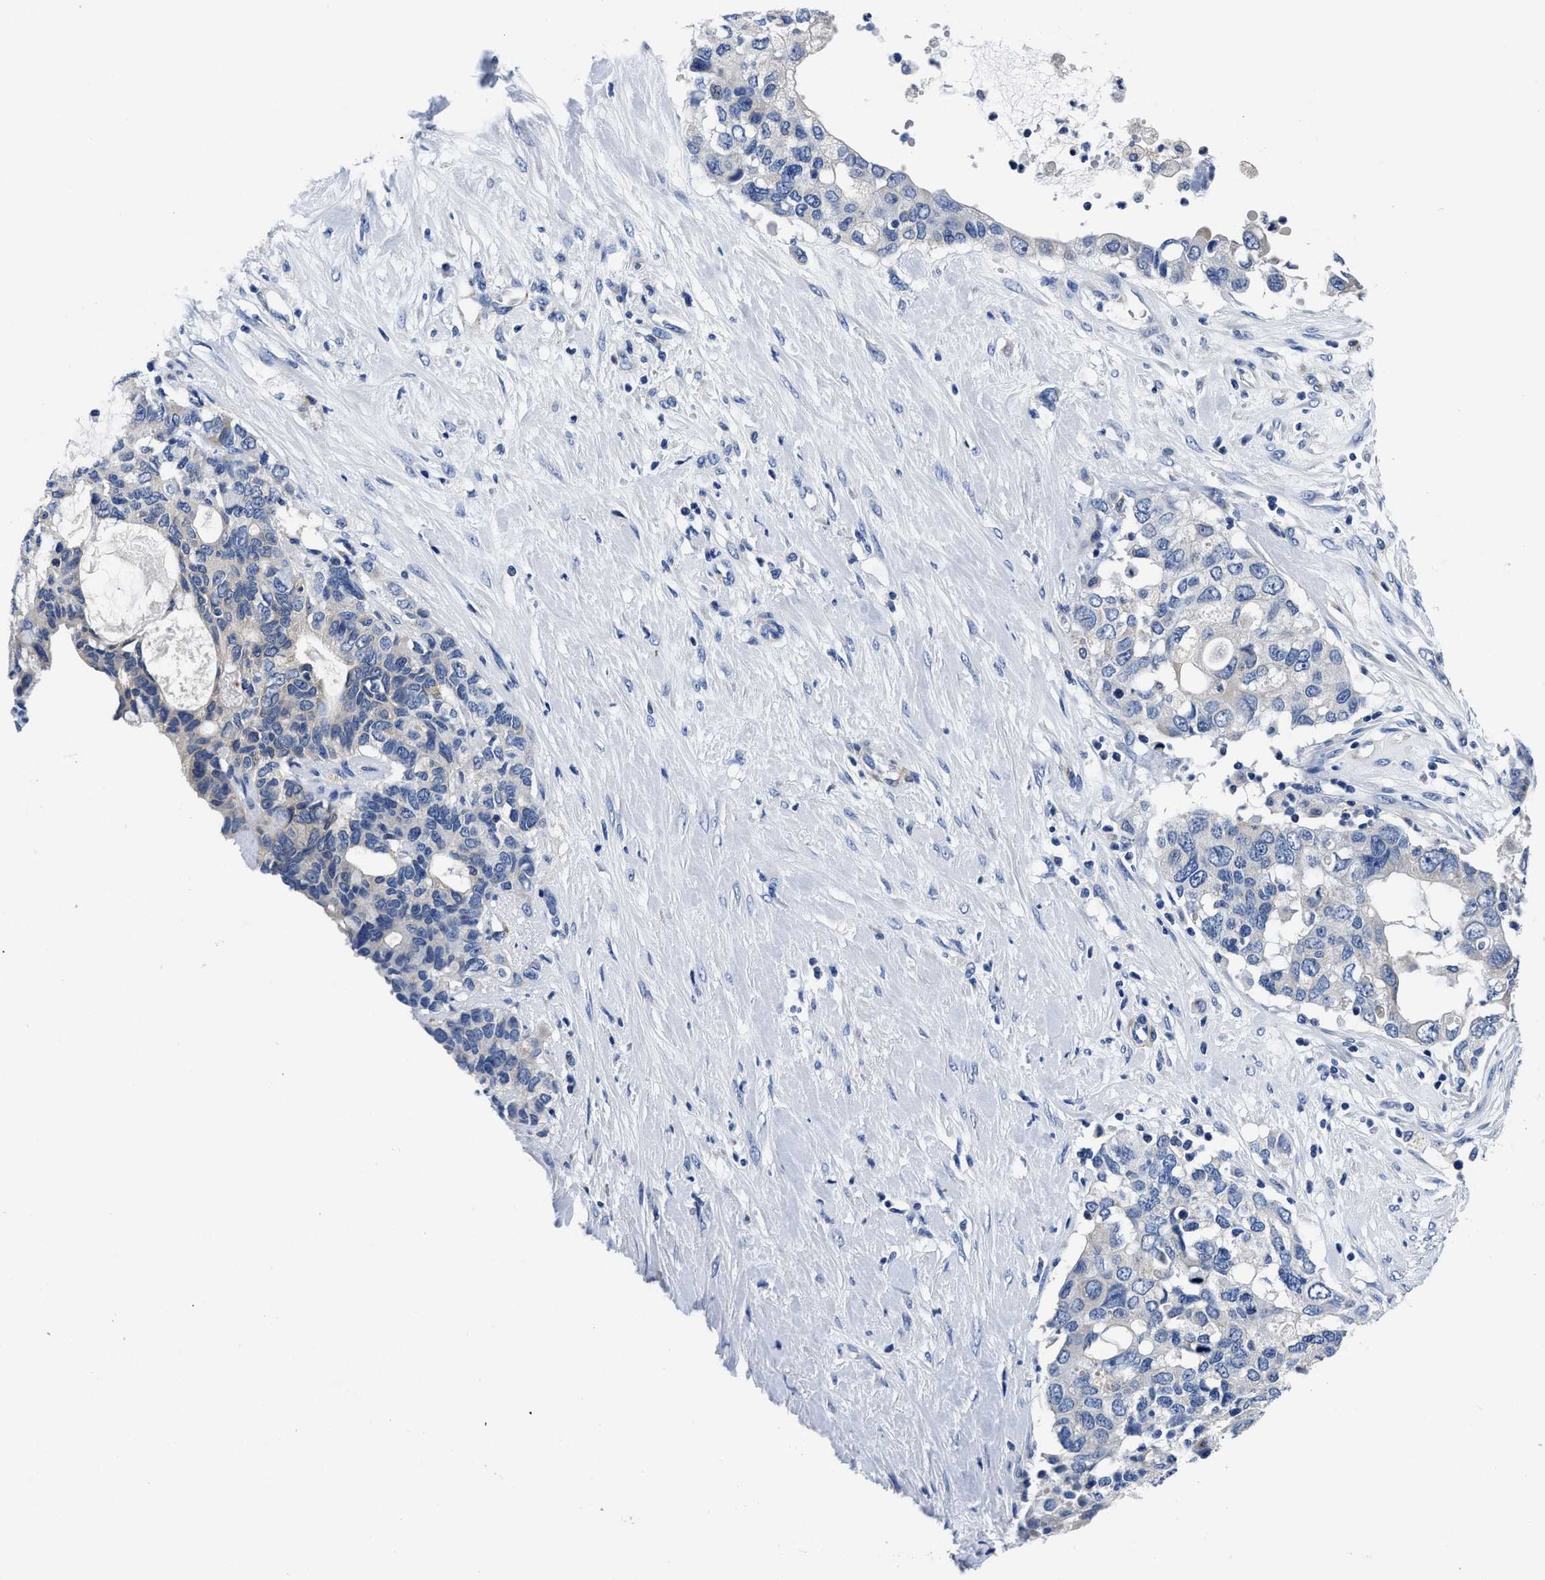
{"staining": {"intensity": "negative", "quantity": "none", "location": "none"}, "tissue": "pancreatic cancer", "cell_type": "Tumor cells", "image_type": "cancer", "snomed": [{"axis": "morphology", "description": "Adenocarcinoma, NOS"}, {"axis": "topography", "description": "Pancreas"}], "caption": "Immunohistochemical staining of adenocarcinoma (pancreatic) demonstrates no significant expression in tumor cells.", "gene": "SLC35F1", "patient": {"sex": "female", "age": 56}}